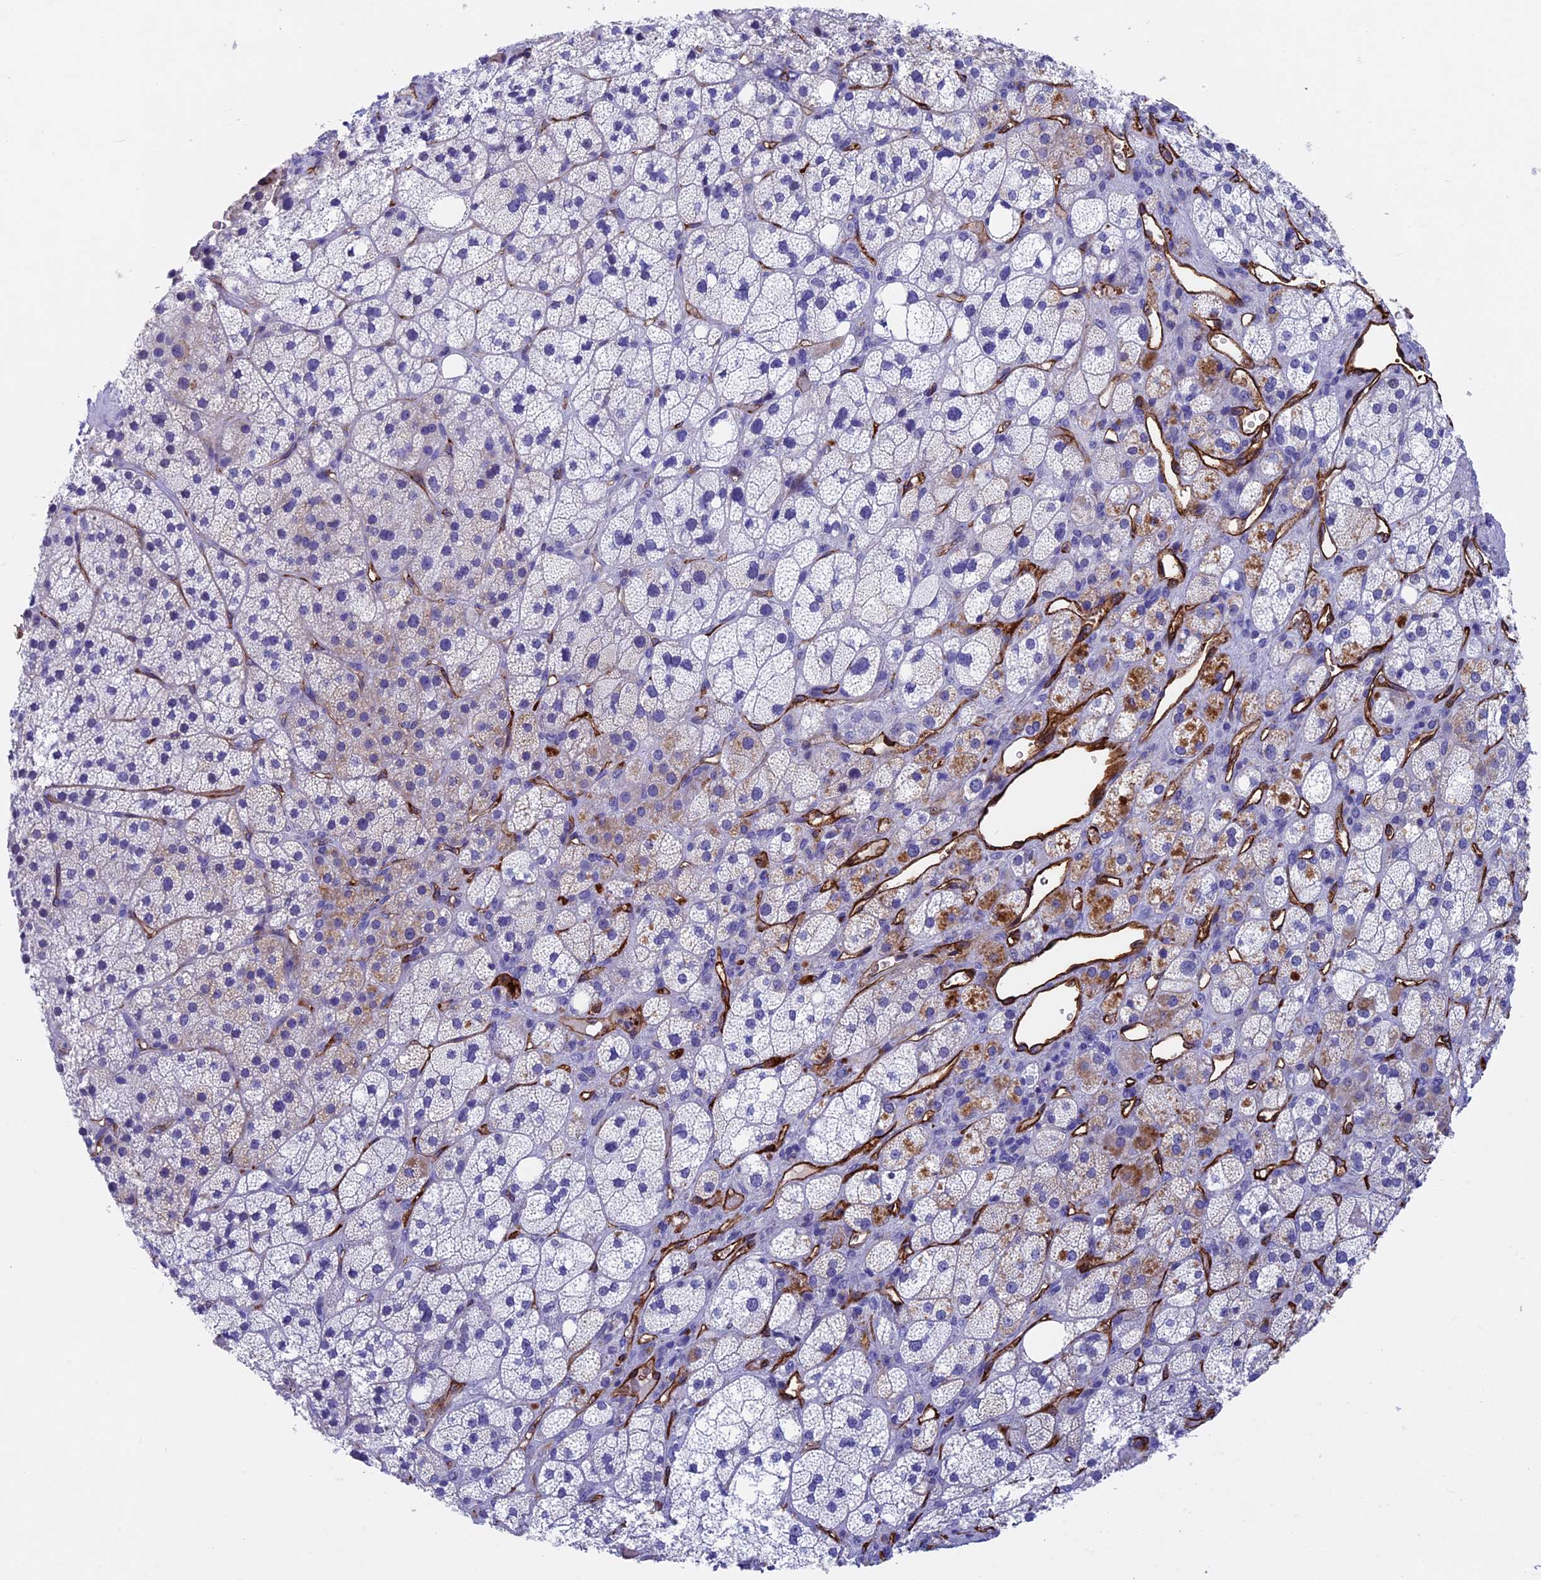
{"staining": {"intensity": "moderate", "quantity": "<25%", "location": "cytoplasmic/membranous"}, "tissue": "adrenal gland", "cell_type": "Glandular cells", "image_type": "normal", "snomed": [{"axis": "morphology", "description": "Normal tissue, NOS"}, {"axis": "topography", "description": "Adrenal gland"}], "caption": "A low amount of moderate cytoplasmic/membranous positivity is appreciated in about <25% of glandular cells in normal adrenal gland.", "gene": "INSYN1", "patient": {"sex": "male", "age": 61}}